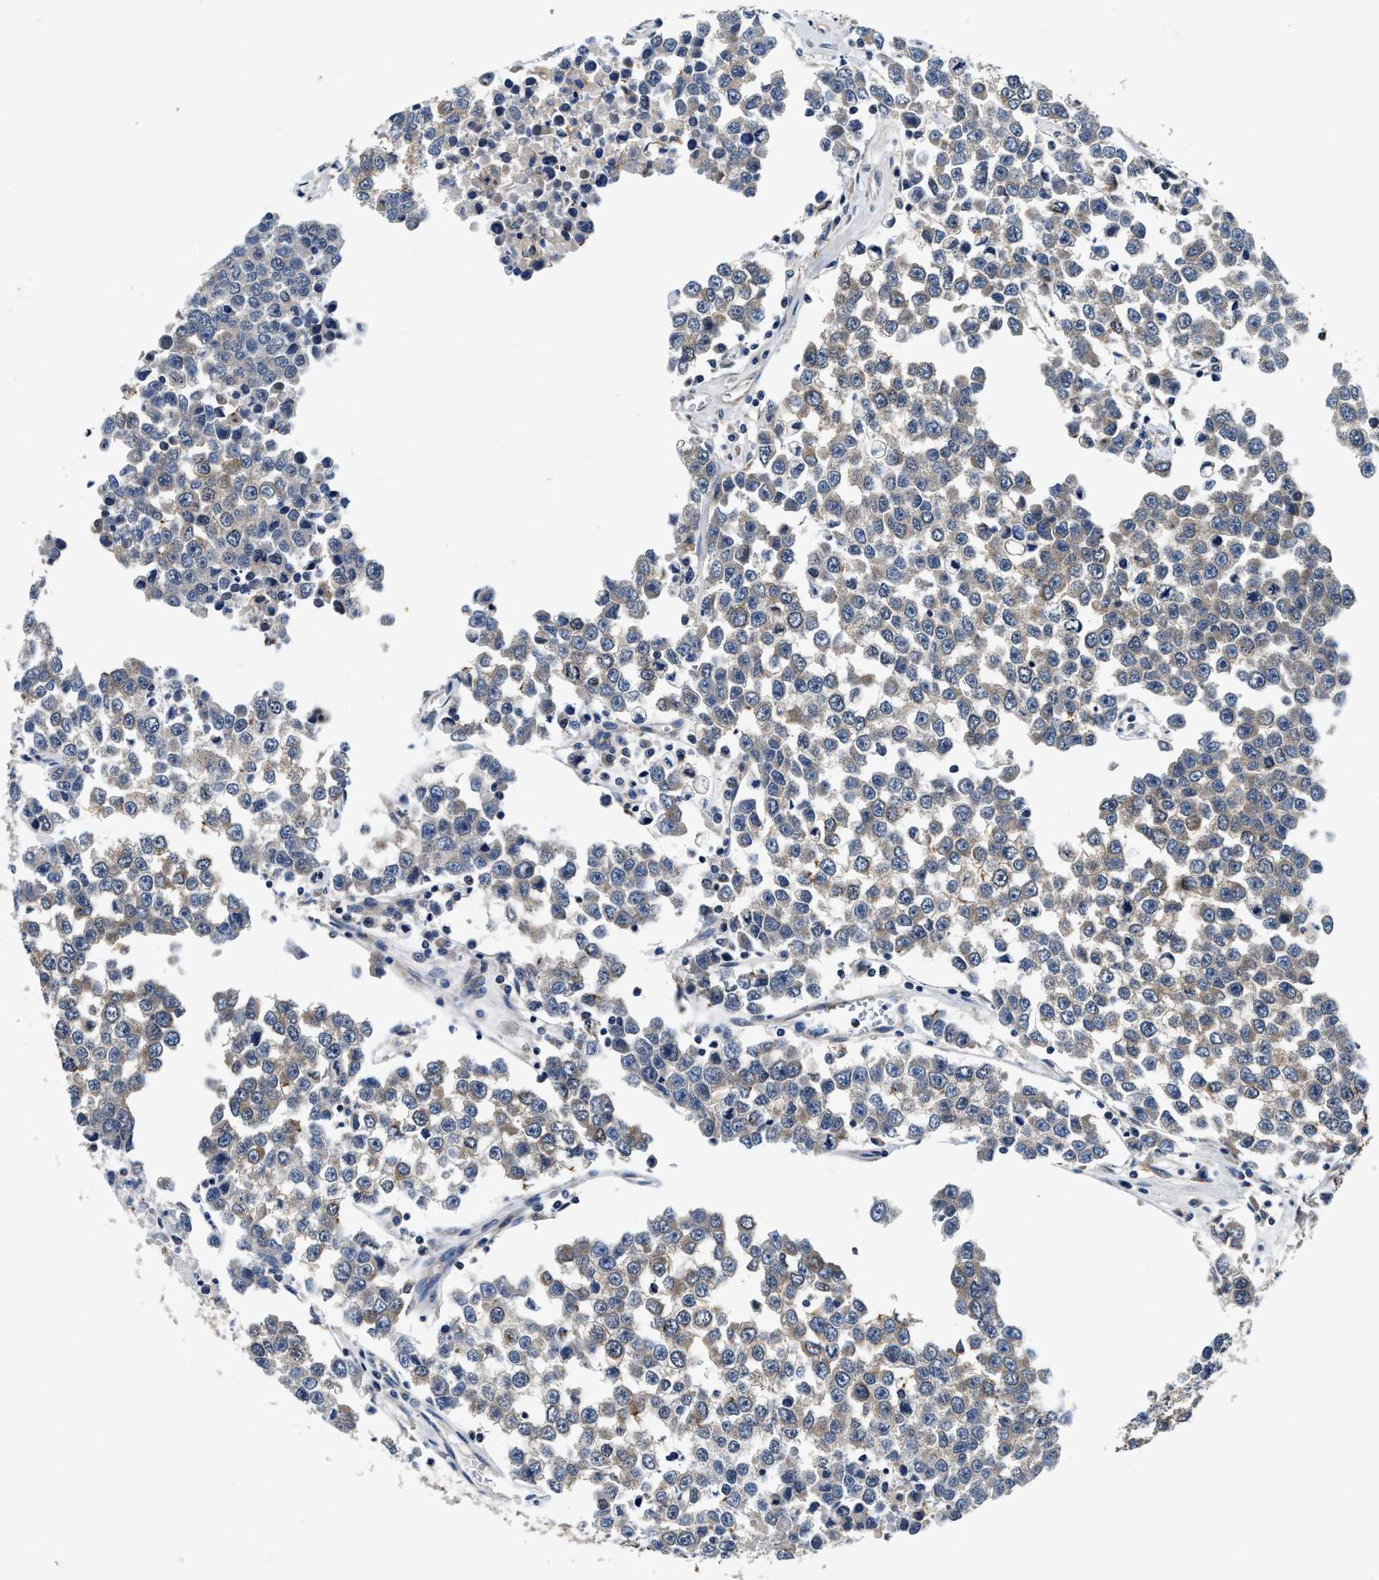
{"staining": {"intensity": "moderate", "quantity": "25%-75%", "location": "cytoplasmic/membranous"}, "tissue": "testis cancer", "cell_type": "Tumor cells", "image_type": "cancer", "snomed": [{"axis": "morphology", "description": "Seminoma, NOS"}, {"axis": "morphology", "description": "Carcinoma, Embryonal, NOS"}, {"axis": "topography", "description": "Testis"}], "caption": "Immunohistochemistry (DAB) staining of human testis cancer (embryonal carcinoma) shows moderate cytoplasmic/membranous protein staining in about 25%-75% of tumor cells.", "gene": "PI4KB", "patient": {"sex": "male", "age": 52}}